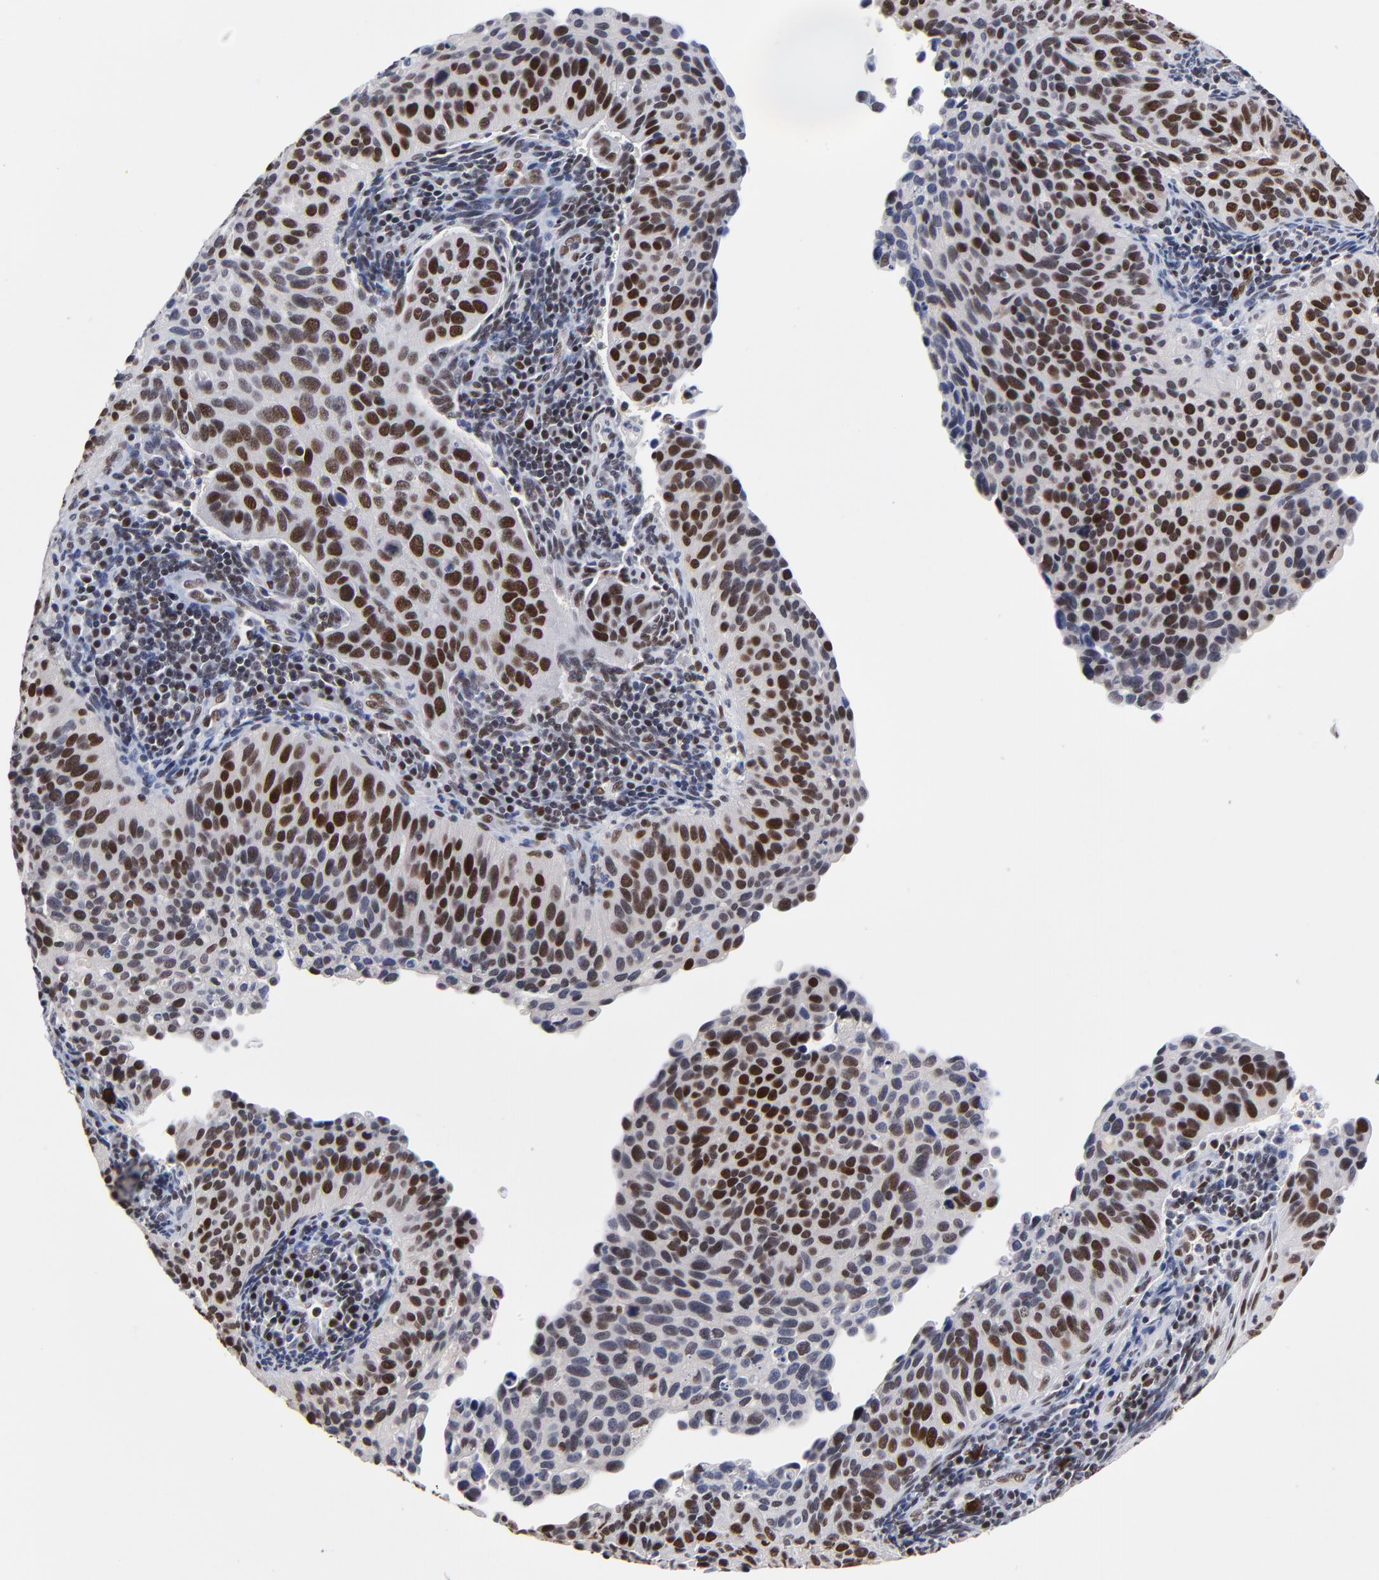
{"staining": {"intensity": "strong", "quantity": "25%-75%", "location": "nuclear"}, "tissue": "cervical cancer", "cell_type": "Tumor cells", "image_type": "cancer", "snomed": [{"axis": "morphology", "description": "Adenocarcinoma, NOS"}, {"axis": "topography", "description": "Cervix"}], "caption": "Protein expression by immunohistochemistry (IHC) exhibits strong nuclear positivity in approximately 25%-75% of tumor cells in adenocarcinoma (cervical).", "gene": "OGFOD1", "patient": {"sex": "female", "age": 29}}